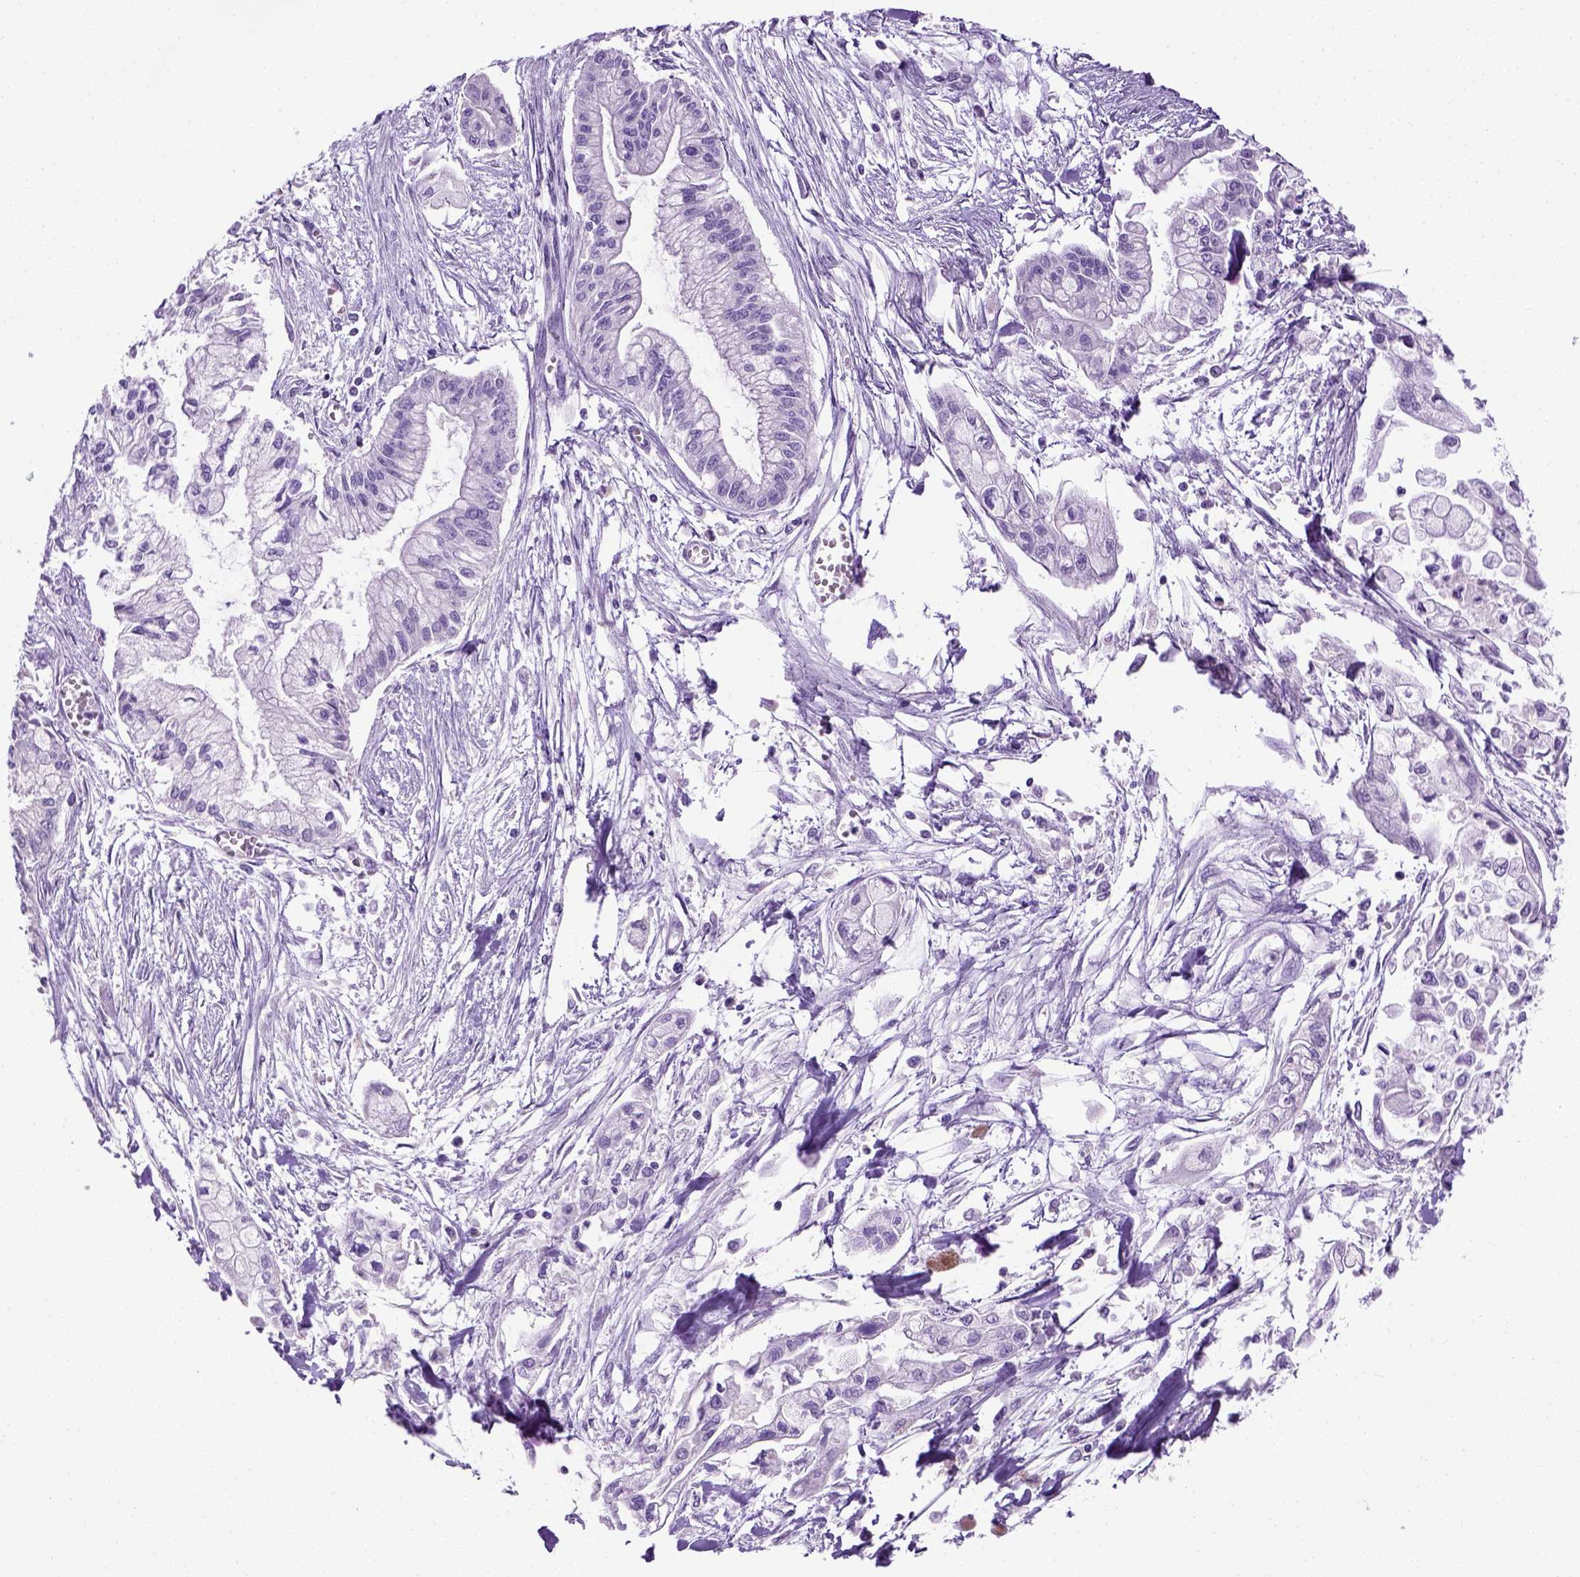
{"staining": {"intensity": "negative", "quantity": "none", "location": "none"}, "tissue": "pancreatic cancer", "cell_type": "Tumor cells", "image_type": "cancer", "snomed": [{"axis": "morphology", "description": "Adenocarcinoma, NOS"}, {"axis": "topography", "description": "Pancreas"}], "caption": "Human adenocarcinoma (pancreatic) stained for a protein using immunohistochemistry reveals no expression in tumor cells.", "gene": "CYP24A1", "patient": {"sex": "male", "age": 54}}